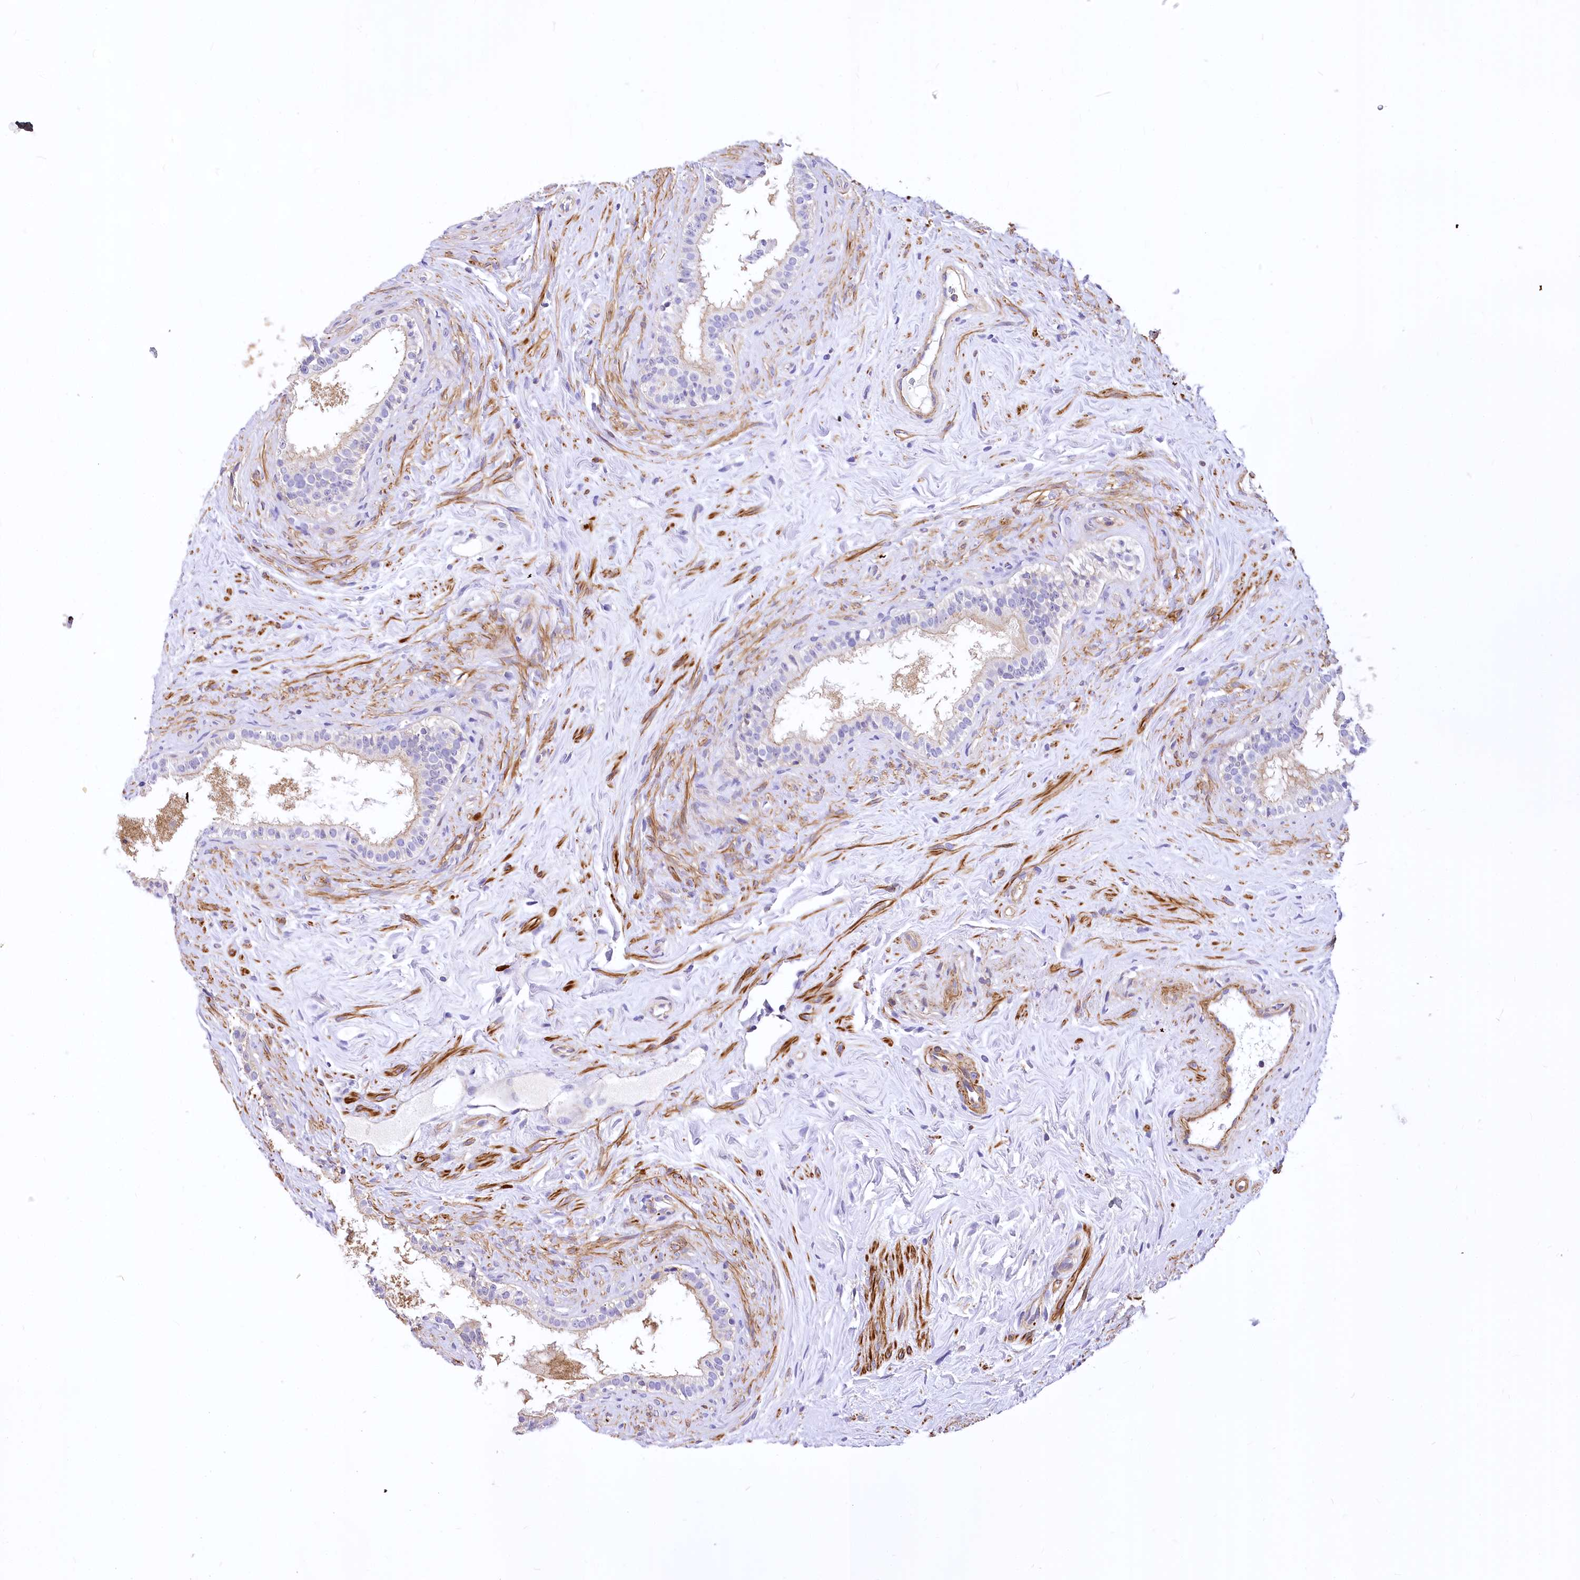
{"staining": {"intensity": "moderate", "quantity": "25%-75%", "location": "cytoplasmic/membranous"}, "tissue": "epididymis", "cell_type": "Glandular cells", "image_type": "normal", "snomed": [{"axis": "morphology", "description": "Normal tissue, NOS"}, {"axis": "topography", "description": "Epididymis"}], "caption": "Immunohistochemistry (IHC) micrograph of normal epididymis: human epididymis stained using immunohistochemistry (IHC) demonstrates medium levels of moderate protein expression localized specifically in the cytoplasmic/membranous of glandular cells, appearing as a cytoplasmic/membranous brown color.", "gene": "DPP3", "patient": {"sex": "male", "age": 84}}